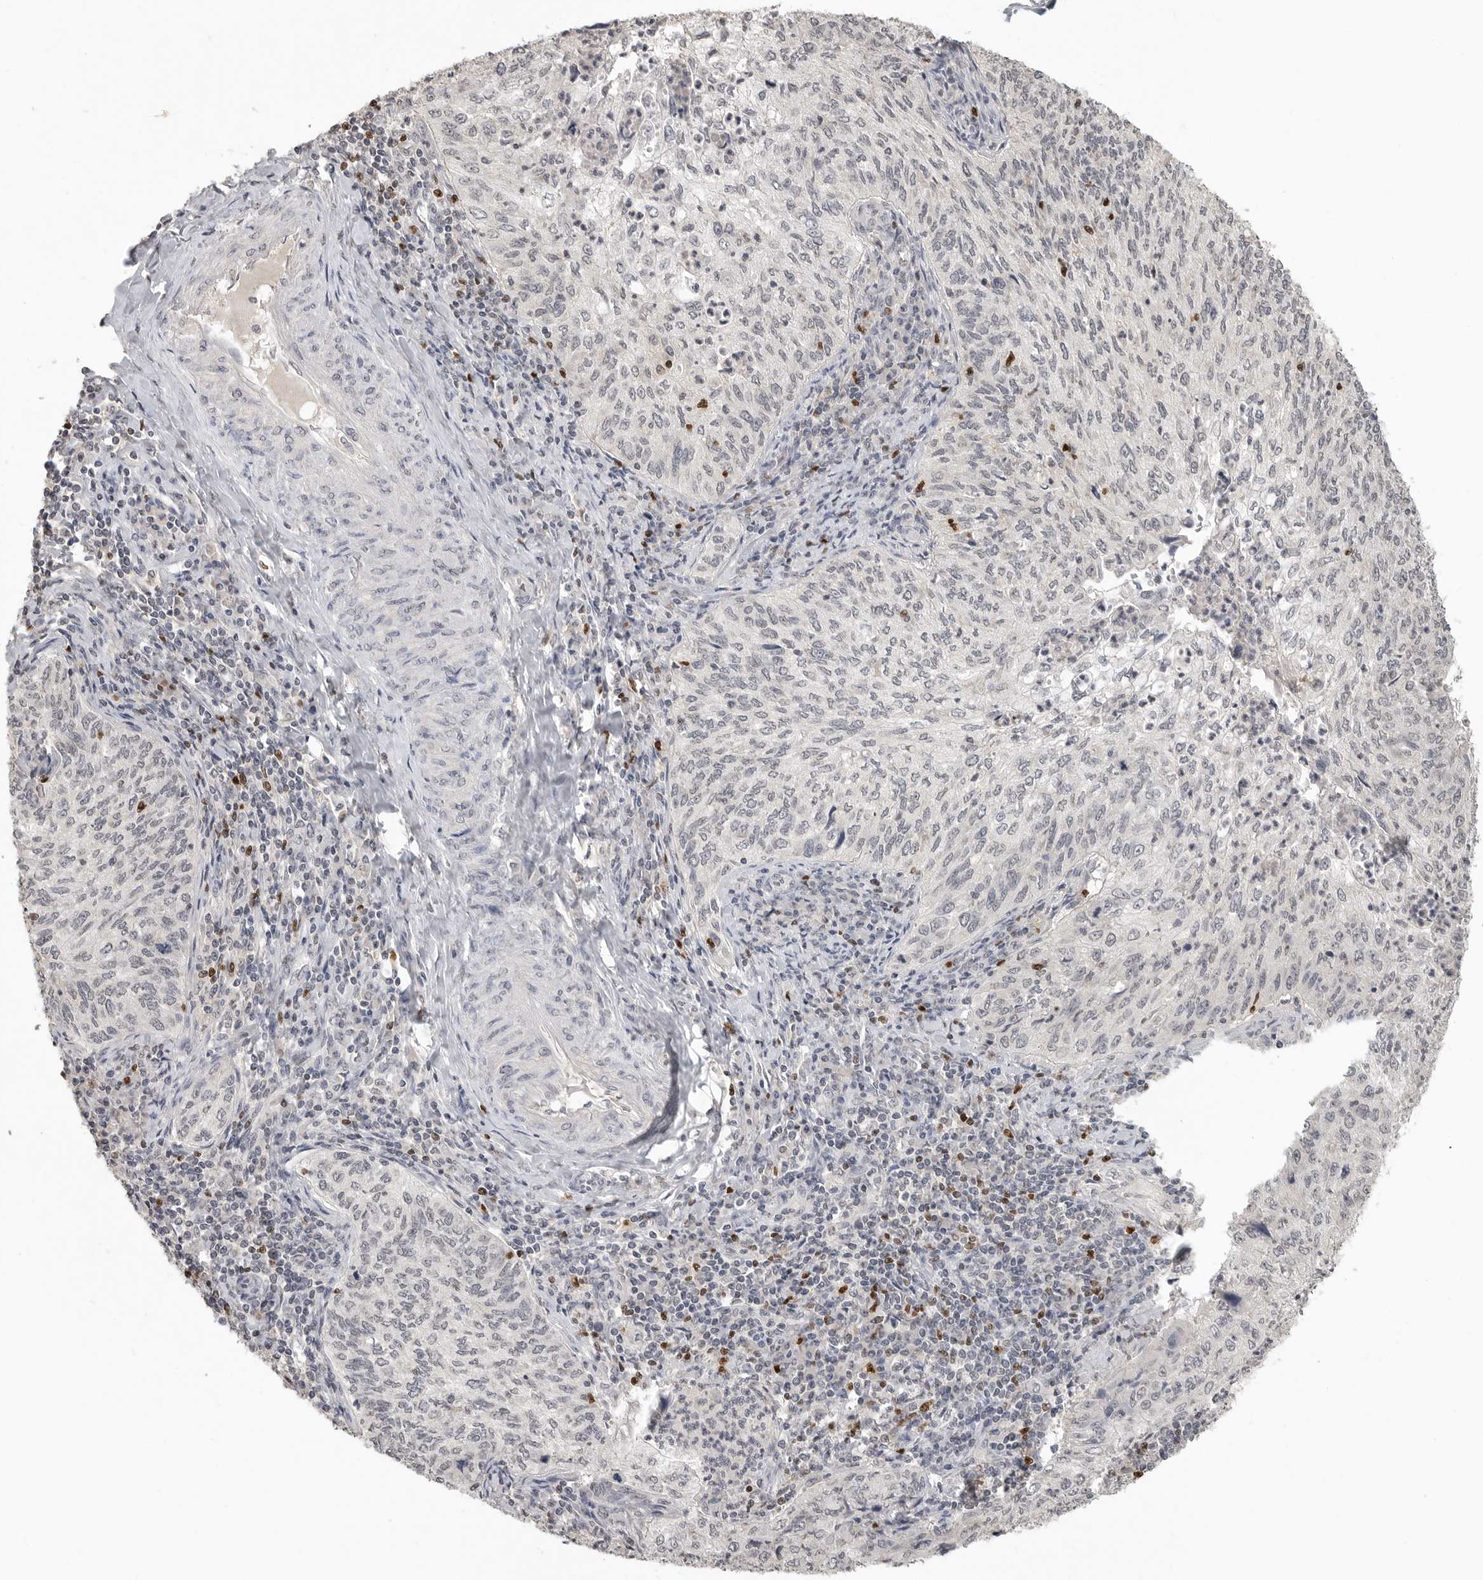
{"staining": {"intensity": "negative", "quantity": "none", "location": "none"}, "tissue": "cervical cancer", "cell_type": "Tumor cells", "image_type": "cancer", "snomed": [{"axis": "morphology", "description": "Squamous cell carcinoma, NOS"}, {"axis": "topography", "description": "Cervix"}], "caption": "High power microscopy micrograph of an immunohistochemistry histopathology image of cervical cancer, revealing no significant staining in tumor cells.", "gene": "FOXP3", "patient": {"sex": "female", "age": 30}}